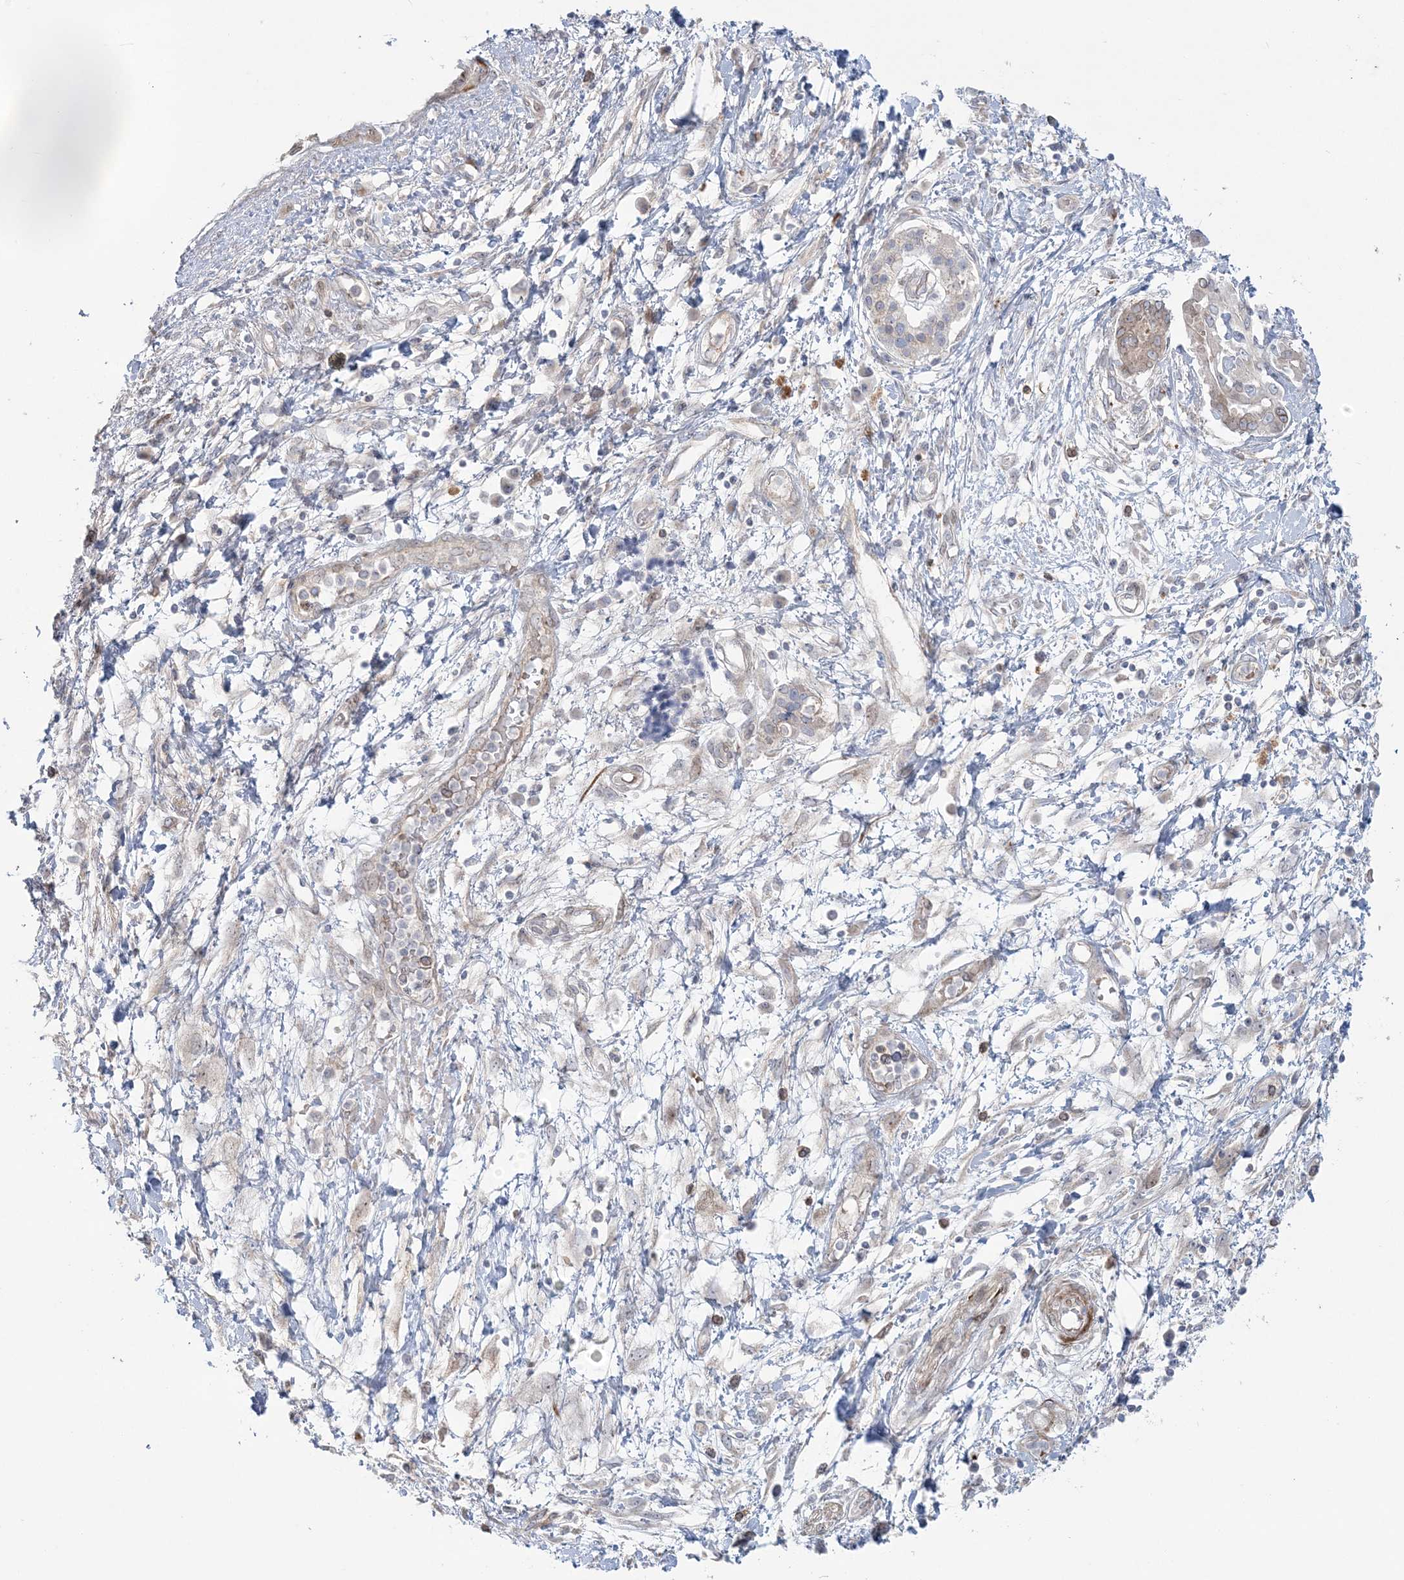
{"staining": {"intensity": "negative", "quantity": "none", "location": "none"}, "tissue": "pancreatic cancer", "cell_type": "Tumor cells", "image_type": "cancer", "snomed": [{"axis": "morphology", "description": "Adenocarcinoma, NOS"}, {"axis": "topography", "description": "Pancreas"}], "caption": "Tumor cells show no significant protein positivity in adenocarcinoma (pancreatic).", "gene": "NUDT9", "patient": {"sex": "female", "age": 56}}